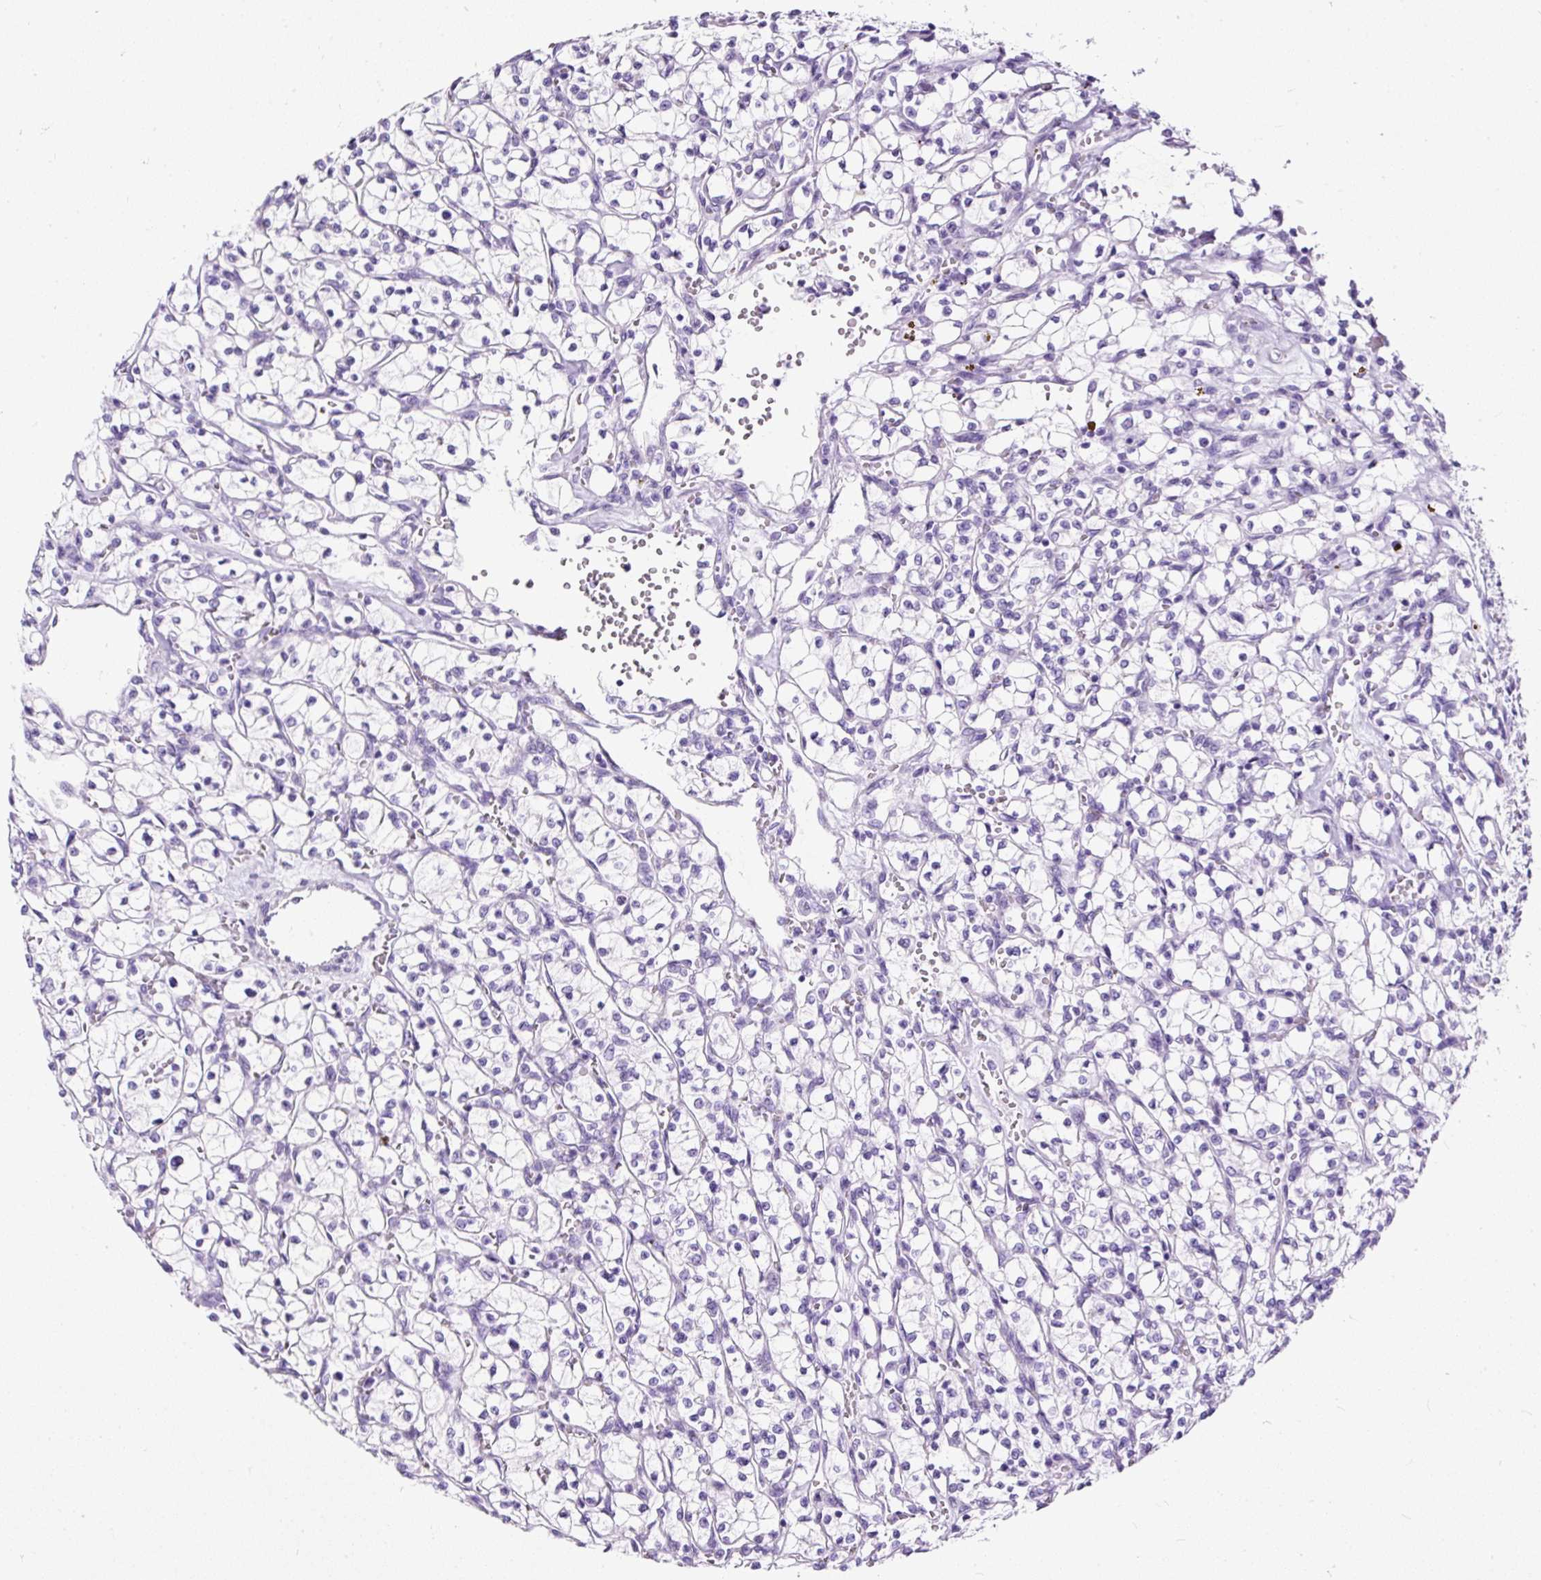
{"staining": {"intensity": "negative", "quantity": "none", "location": "none"}, "tissue": "renal cancer", "cell_type": "Tumor cells", "image_type": "cancer", "snomed": [{"axis": "morphology", "description": "Adenocarcinoma, NOS"}, {"axis": "topography", "description": "Kidney"}], "caption": "A photomicrograph of renal cancer stained for a protein shows no brown staining in tumor cells.", "gene": "NTS", "patient": {"sex": "female", "age": 64}}